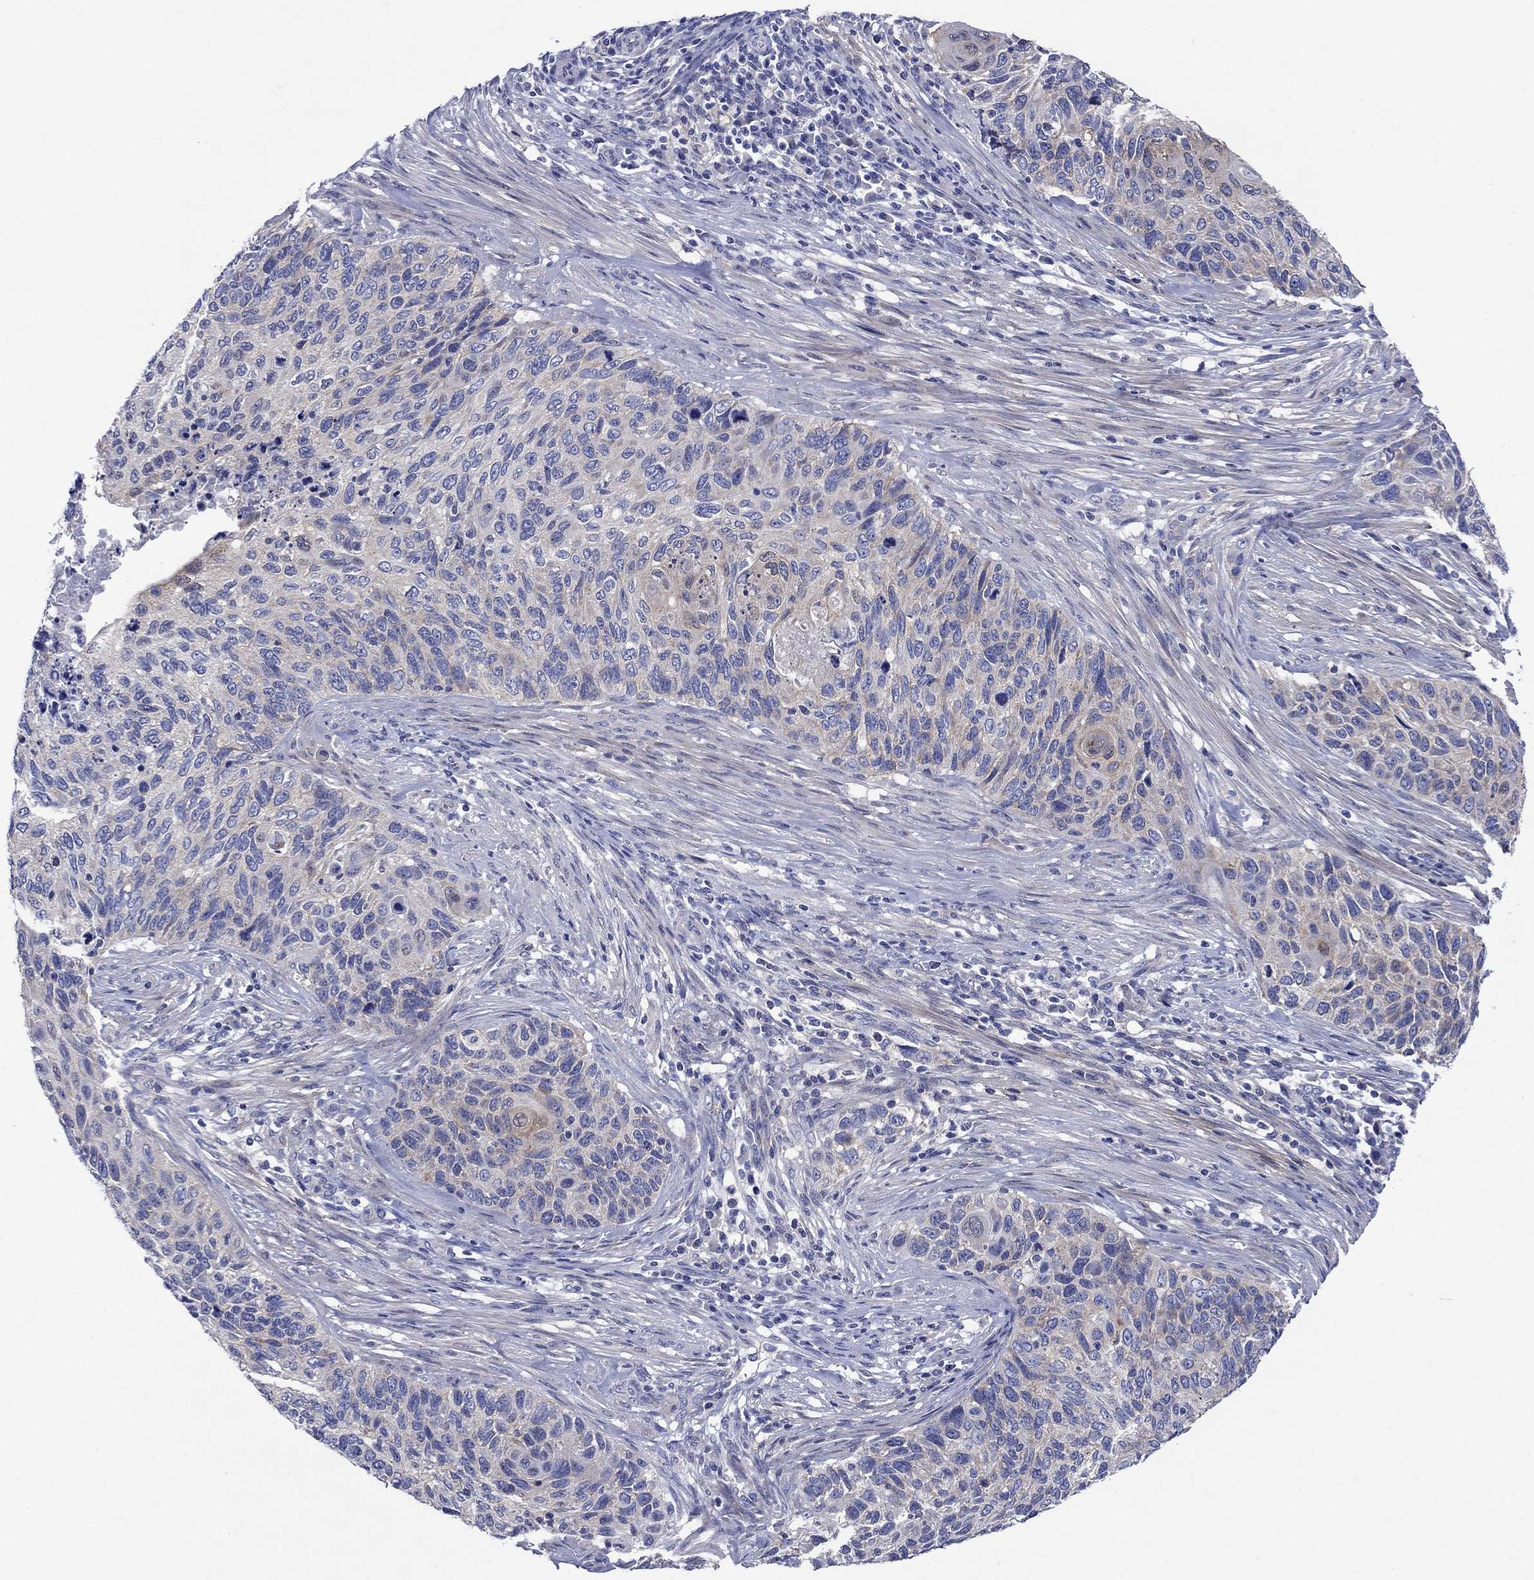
{"staining": {"intensity": "negative", "quantity": "none", "location": "none"}, "tissue": "cervical cancer", "cell_type": "Tumor cells", "image_type": "cancer", "snomed": [{"axis": "morphology", "description": "Squamous cell carcinoma, NOS"}, {"axis": "topography", "description": "Cervix"}], "caption": "Immunohistochemistry (IHC) histopathology image of neoplastic tissue: cervical cancer (squamous cell carcinoma) stained with DAB reveals no significant protein staining in tumor cells.", "gene": "SULT2B1", "patient": {"sex": "female", "age": 70}}